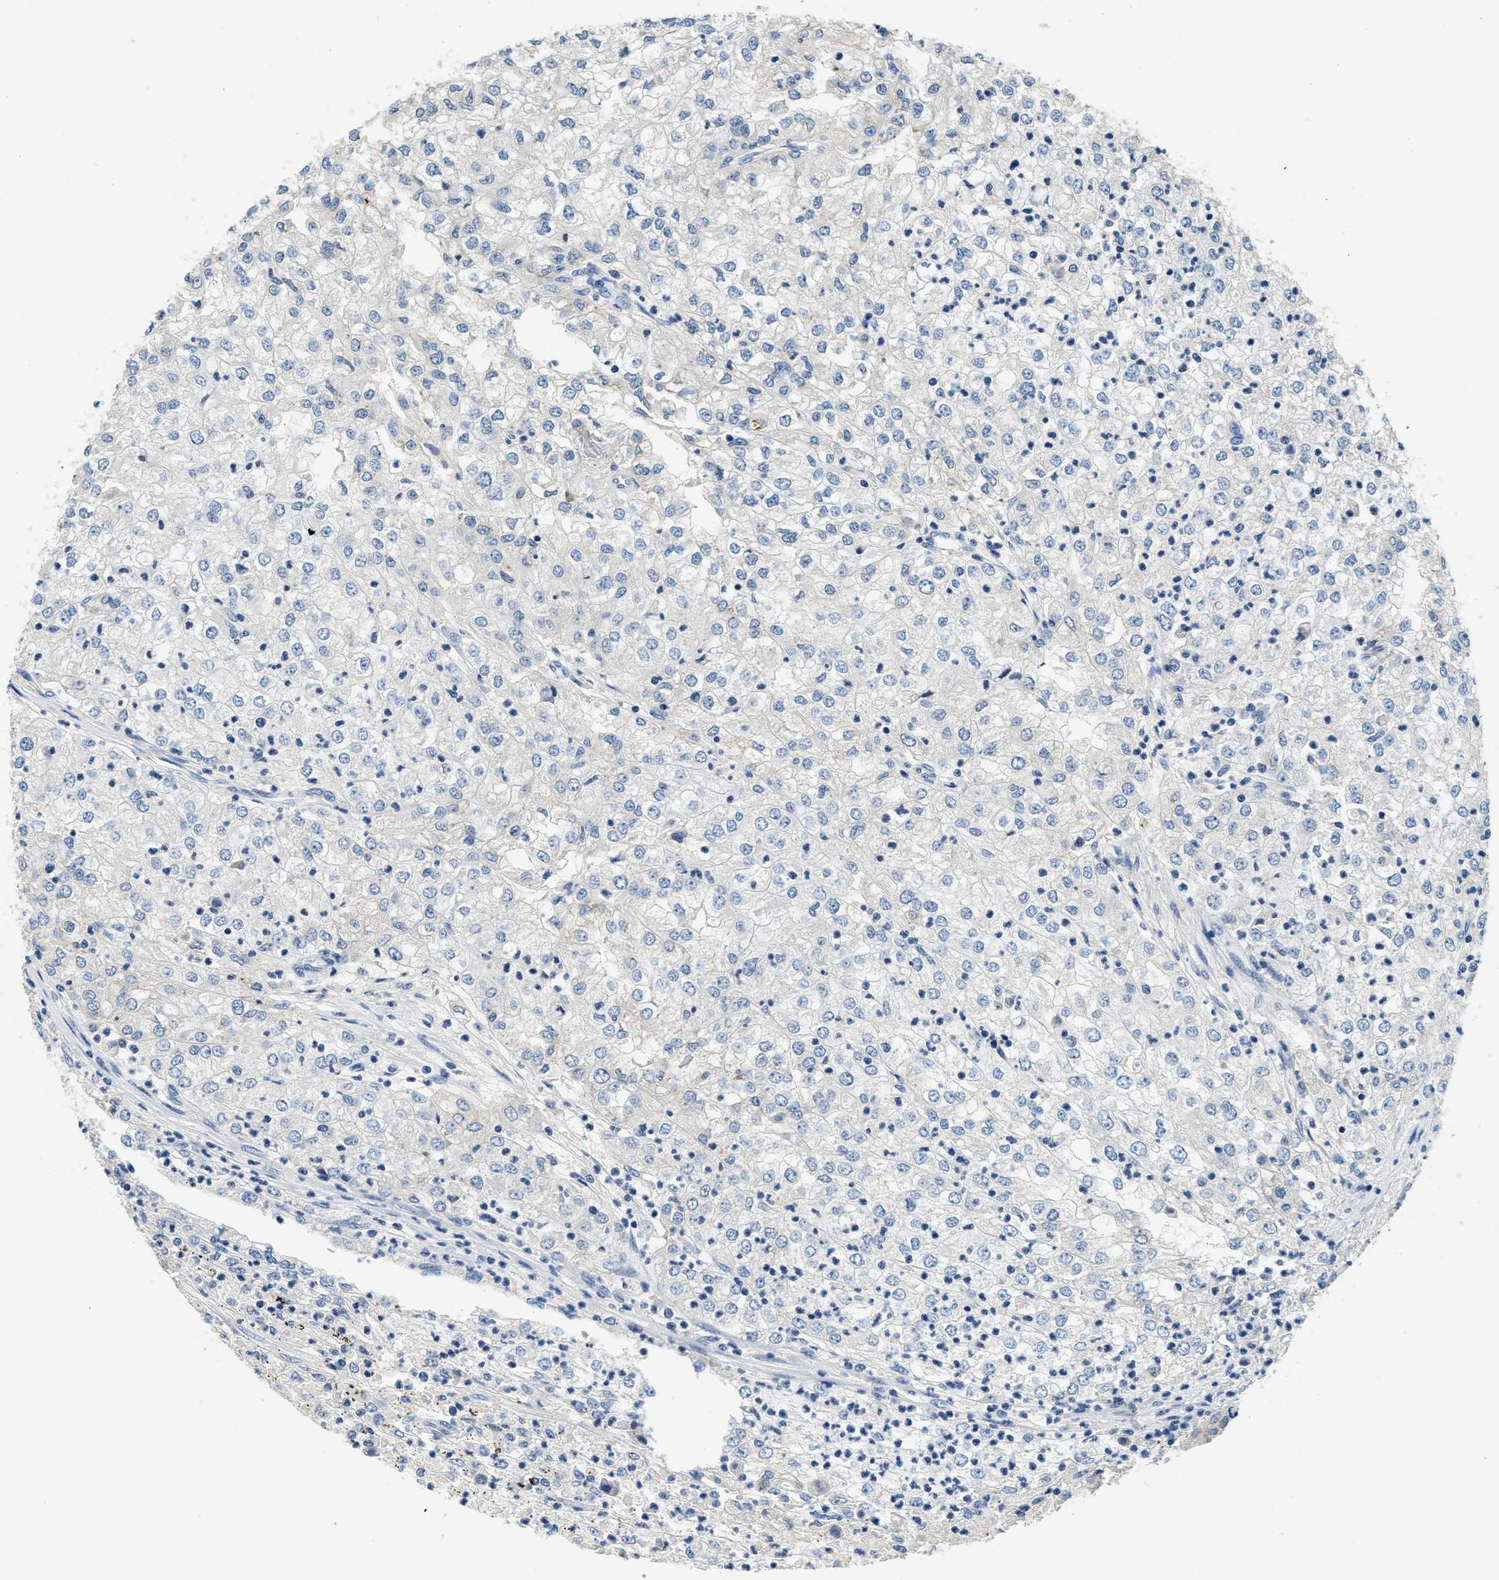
{"staining": {"intensity": "negative", "quantity": "none", "location": "none"}, "tissue": "renal cancer", "cell_type": "Tumor cells", "image_type": "cancer", "snomed": [{"axis": "morphology", "description": "Adenocarcinoma, NOS"}, {"axis": "topography", "description": "Kidney"}], "caption": "IHC of renal adenocarcinoma reveals no expression in tumor cells. (DAB (3,3'-diaminobenzidine) immunohistochemistry (IHC), high magnification).", "gene": "ALDH3A2", "patient": {"sex": "female", "age": 54}}